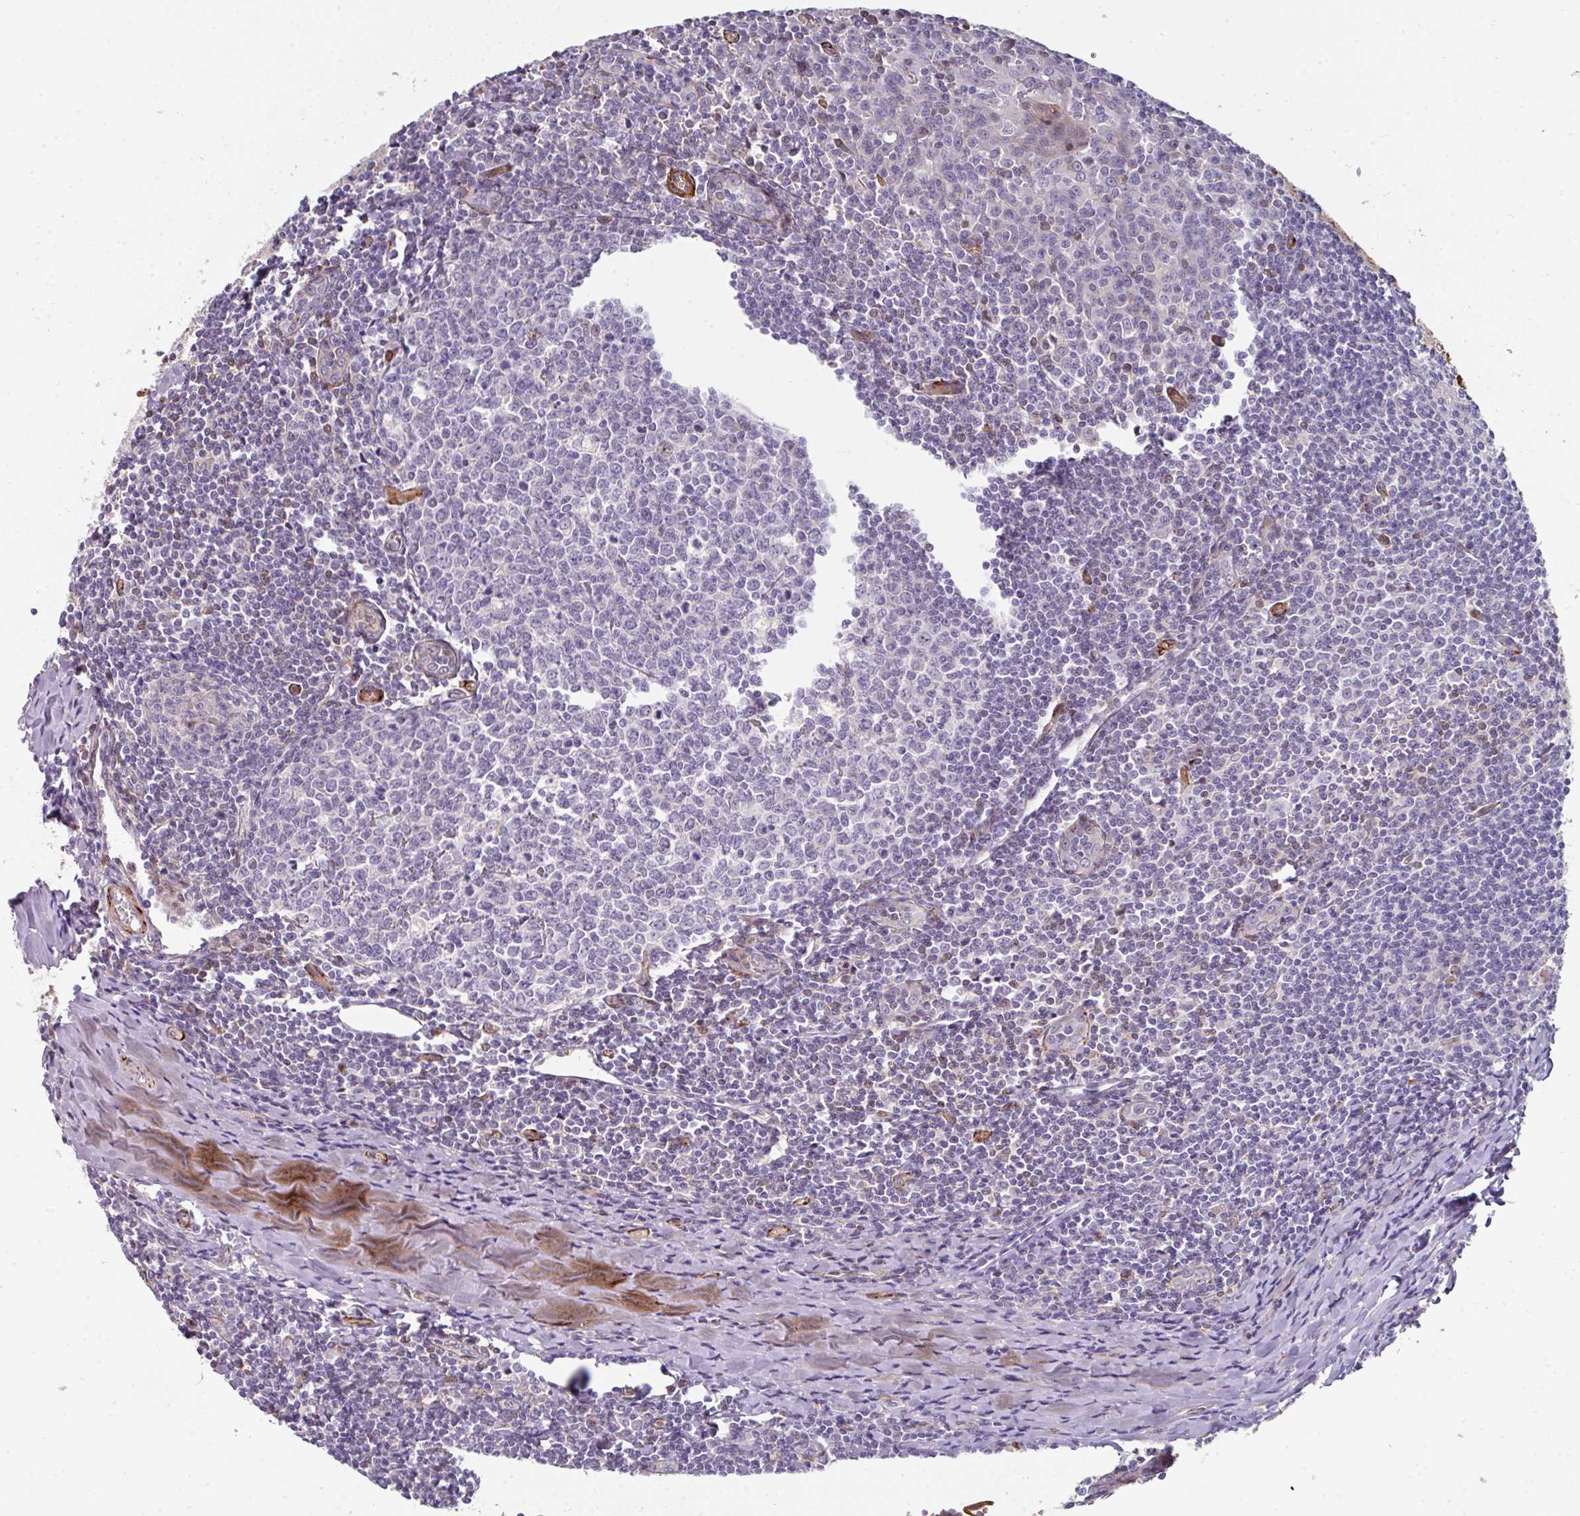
{"staining": {"intensity": "negative", "quantity": "none", "location": "none"}, "tissue": "tonsil", "cell_type": "Germinal center cells", "image_type": "normal", "snomed": [{"axis": "morphology", "description": "Normal tissue, NOS"}, {"axis": "topography", "description": "Tonsil"}], "caption": "IHC micrograph of benign human tonsil stained for a protein (brown), which demonstrates no positivity in germinal center cells. (IHC, brightfield microscopy, high magnification).", "gene": "BEND5", "patient": {"sex": "male", "age": 27}}